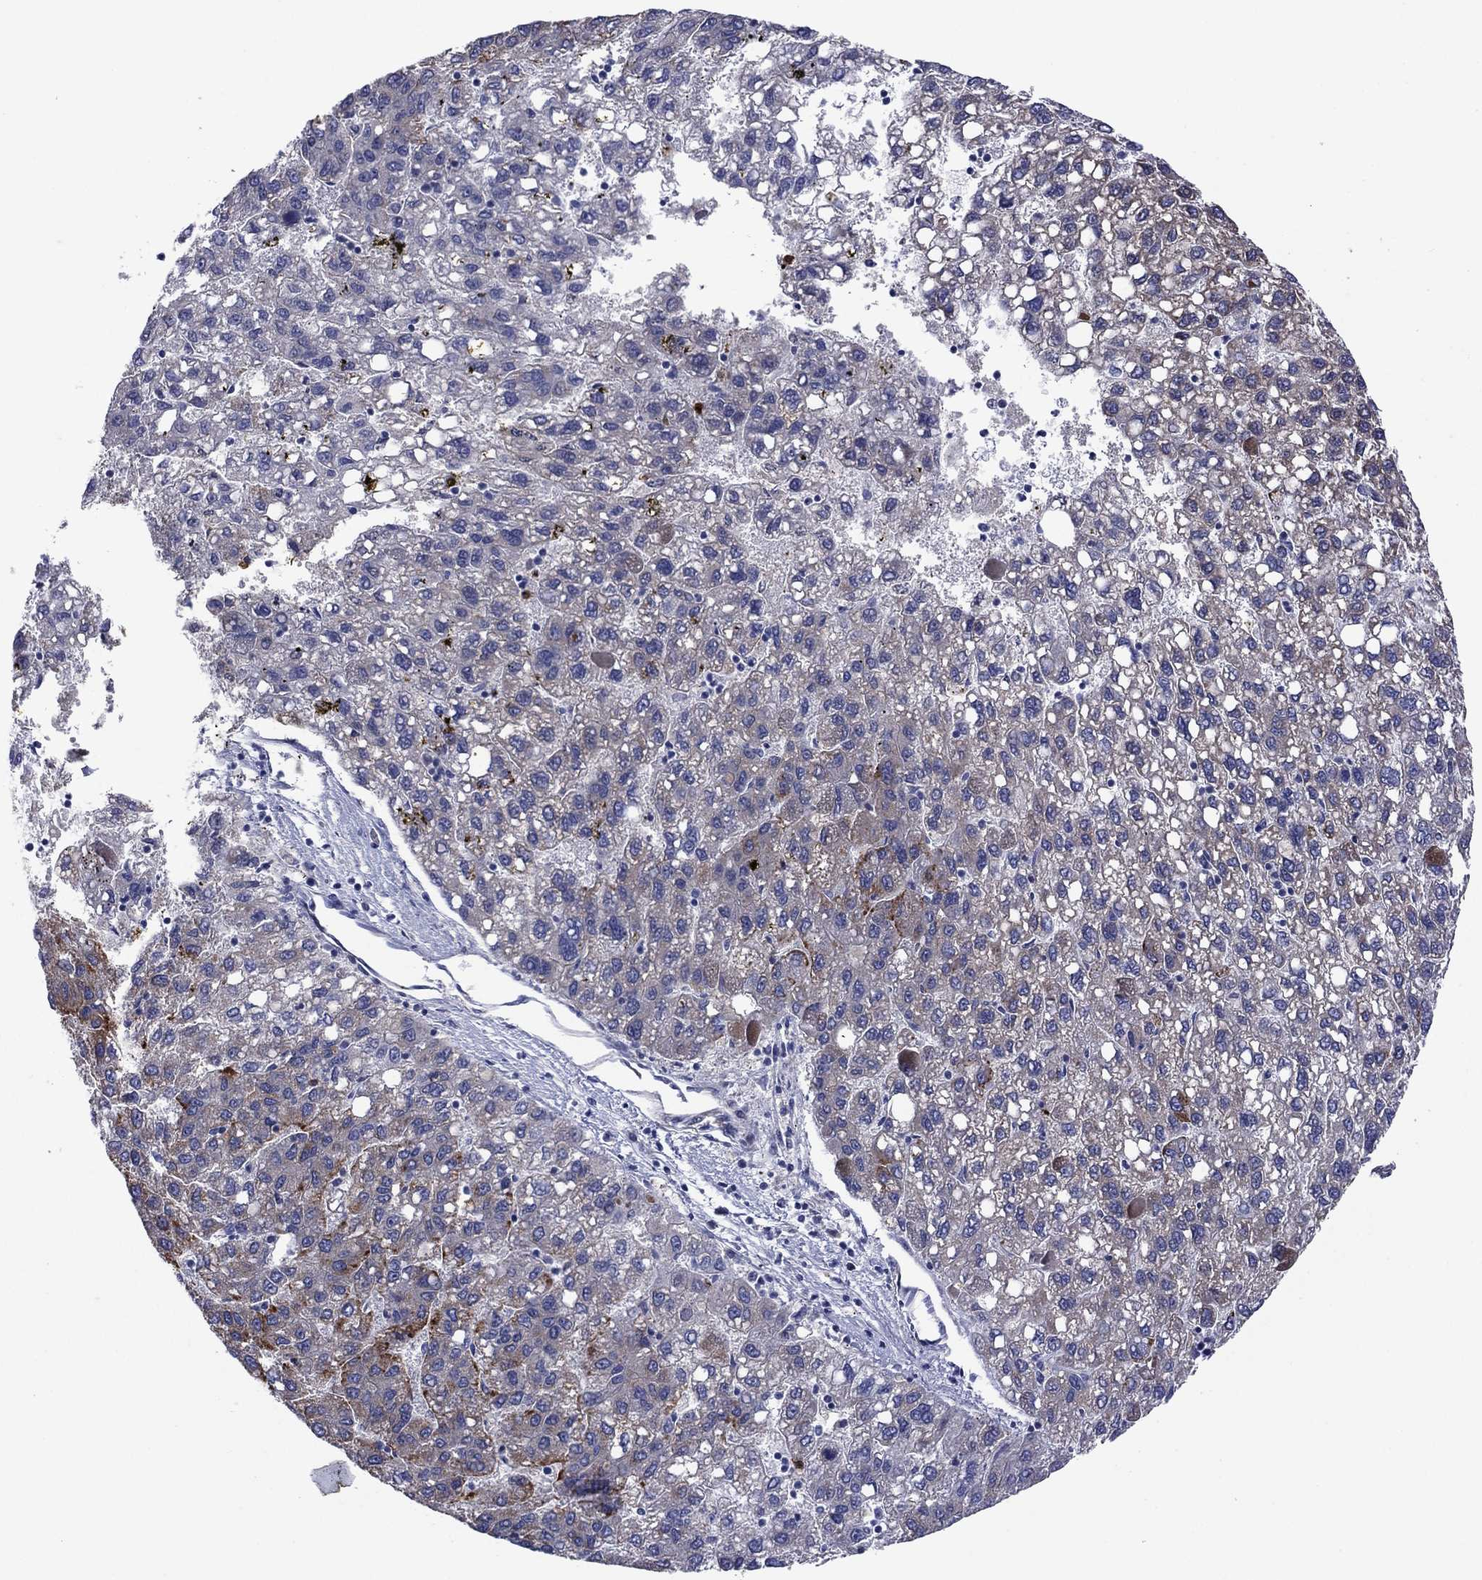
{"staining": {"intensity": "strong", "quantity": "<25%", "location": "cytoplasmic/membranous"}, "tissue": "liver cancer", "cell_type": "Tumor cells", "image_type": "cancer", "snomed": [{"axis": "morphology", "description": "Carcinoma, Hepatocellular, NOS"}, {"axis": "topography", "description": "Liver"}], "caption": "Immunohistochemistry of liver cancer demonstrates medium levels of strong cytoplasmic/membranous positivity in approximately <25% of tumor cells.", "gene": "GPR155", "patient": {"sex": "female", "age": 82}}